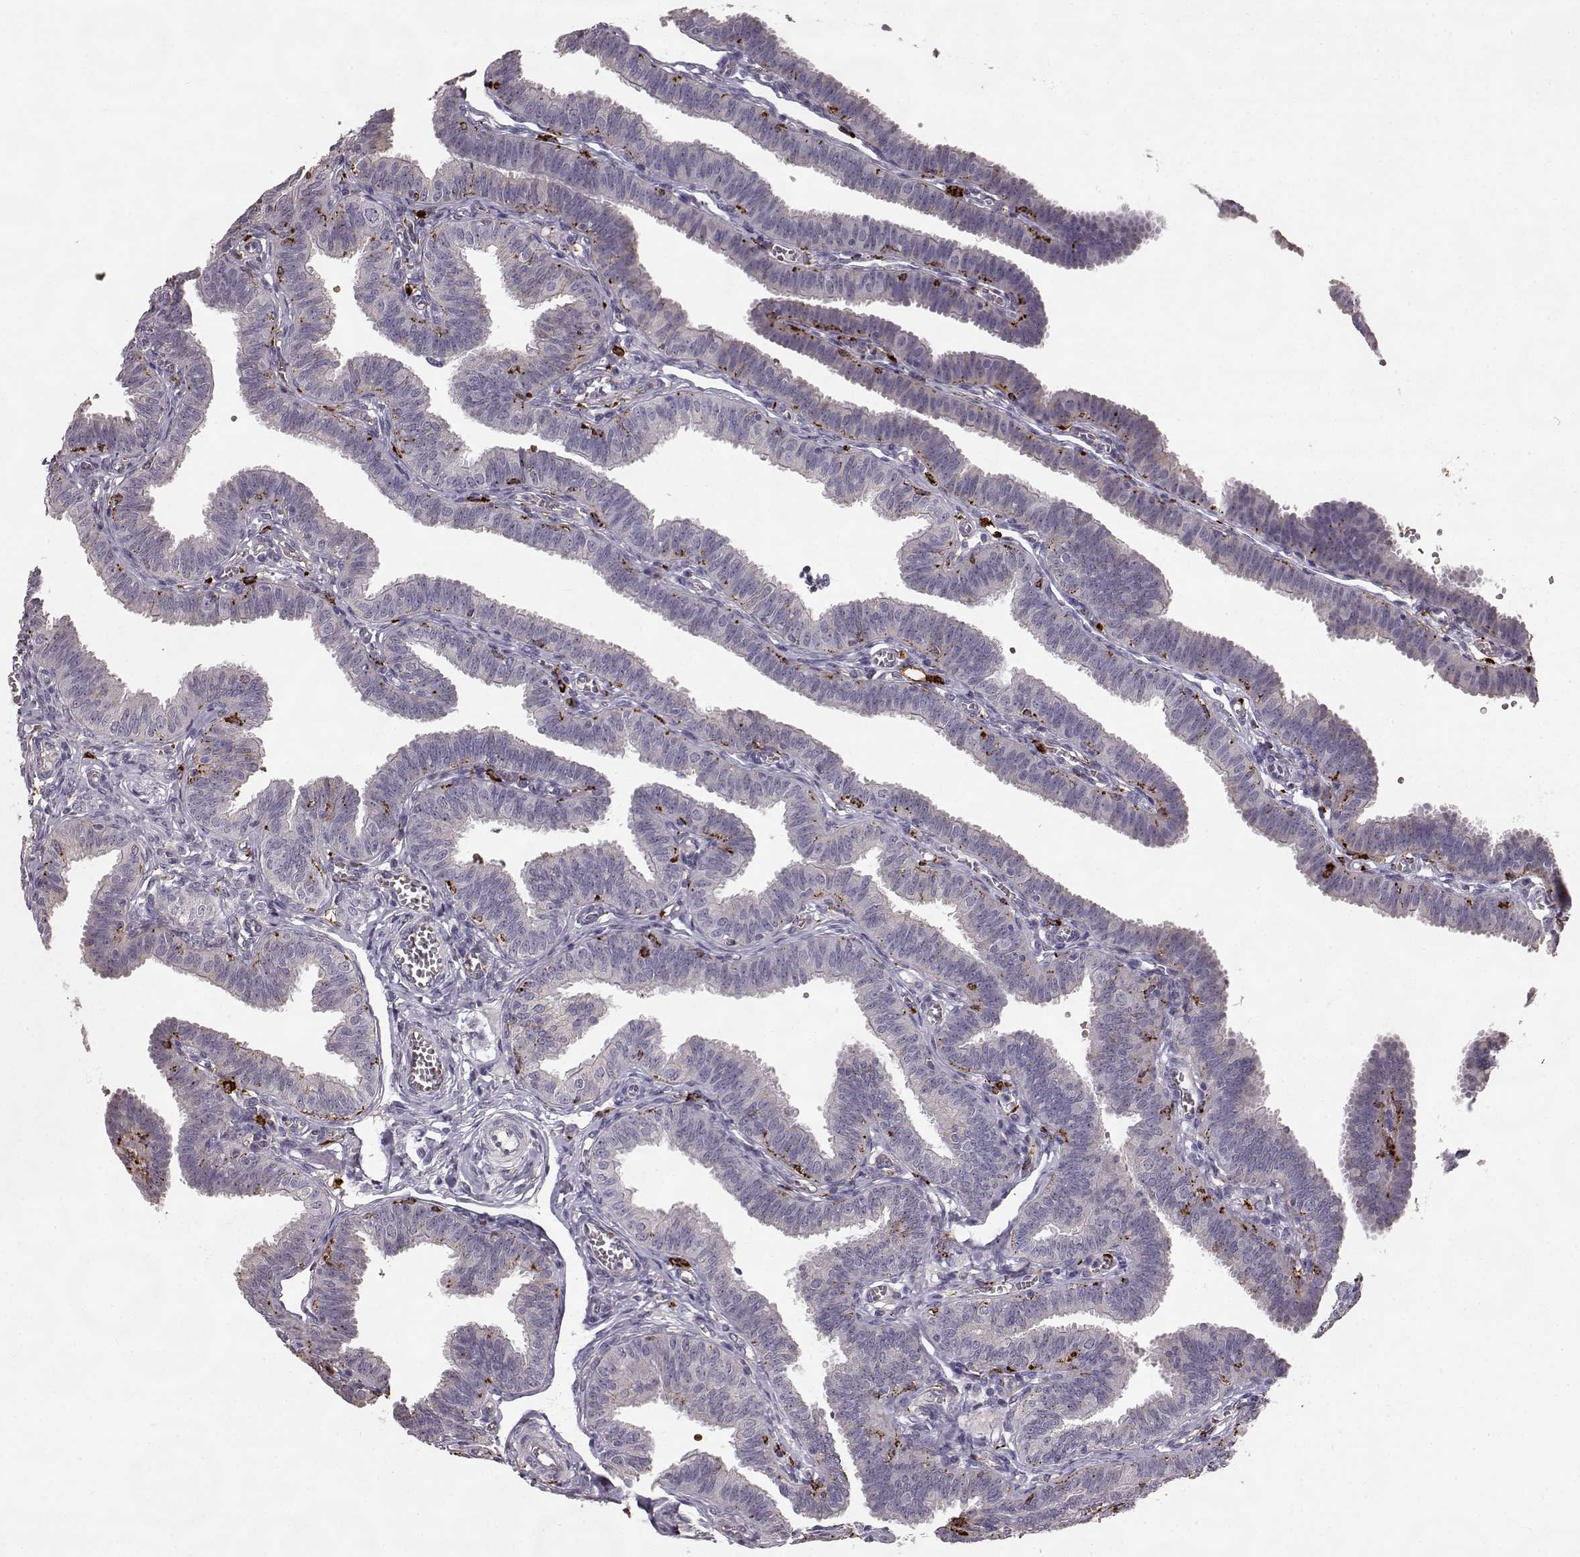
{"staining": {"intensity": "negative", "quantity": "none", "location": "none"}, "tissue": "fallopian tube", "cell_type": "Glandular cells", "image_type": "normal", "snomed": [{"axis": "morphology", "description": "Normal tissue, NOS"}, {"axis": "topography", "description": "Fallopian tube"}], "caption": "High power microscopy micrograph of an IHC histopathology image of normal fallopian tube, revealing no significant staining in glandular cells. The staining was performed using DAB to visualize the protein expression in brown, while the nuclei were stained in blue with hematoxylin (Magnification: 20x).", "gene": "CCNF", "patient": {"sex": "female", "age": 25}}